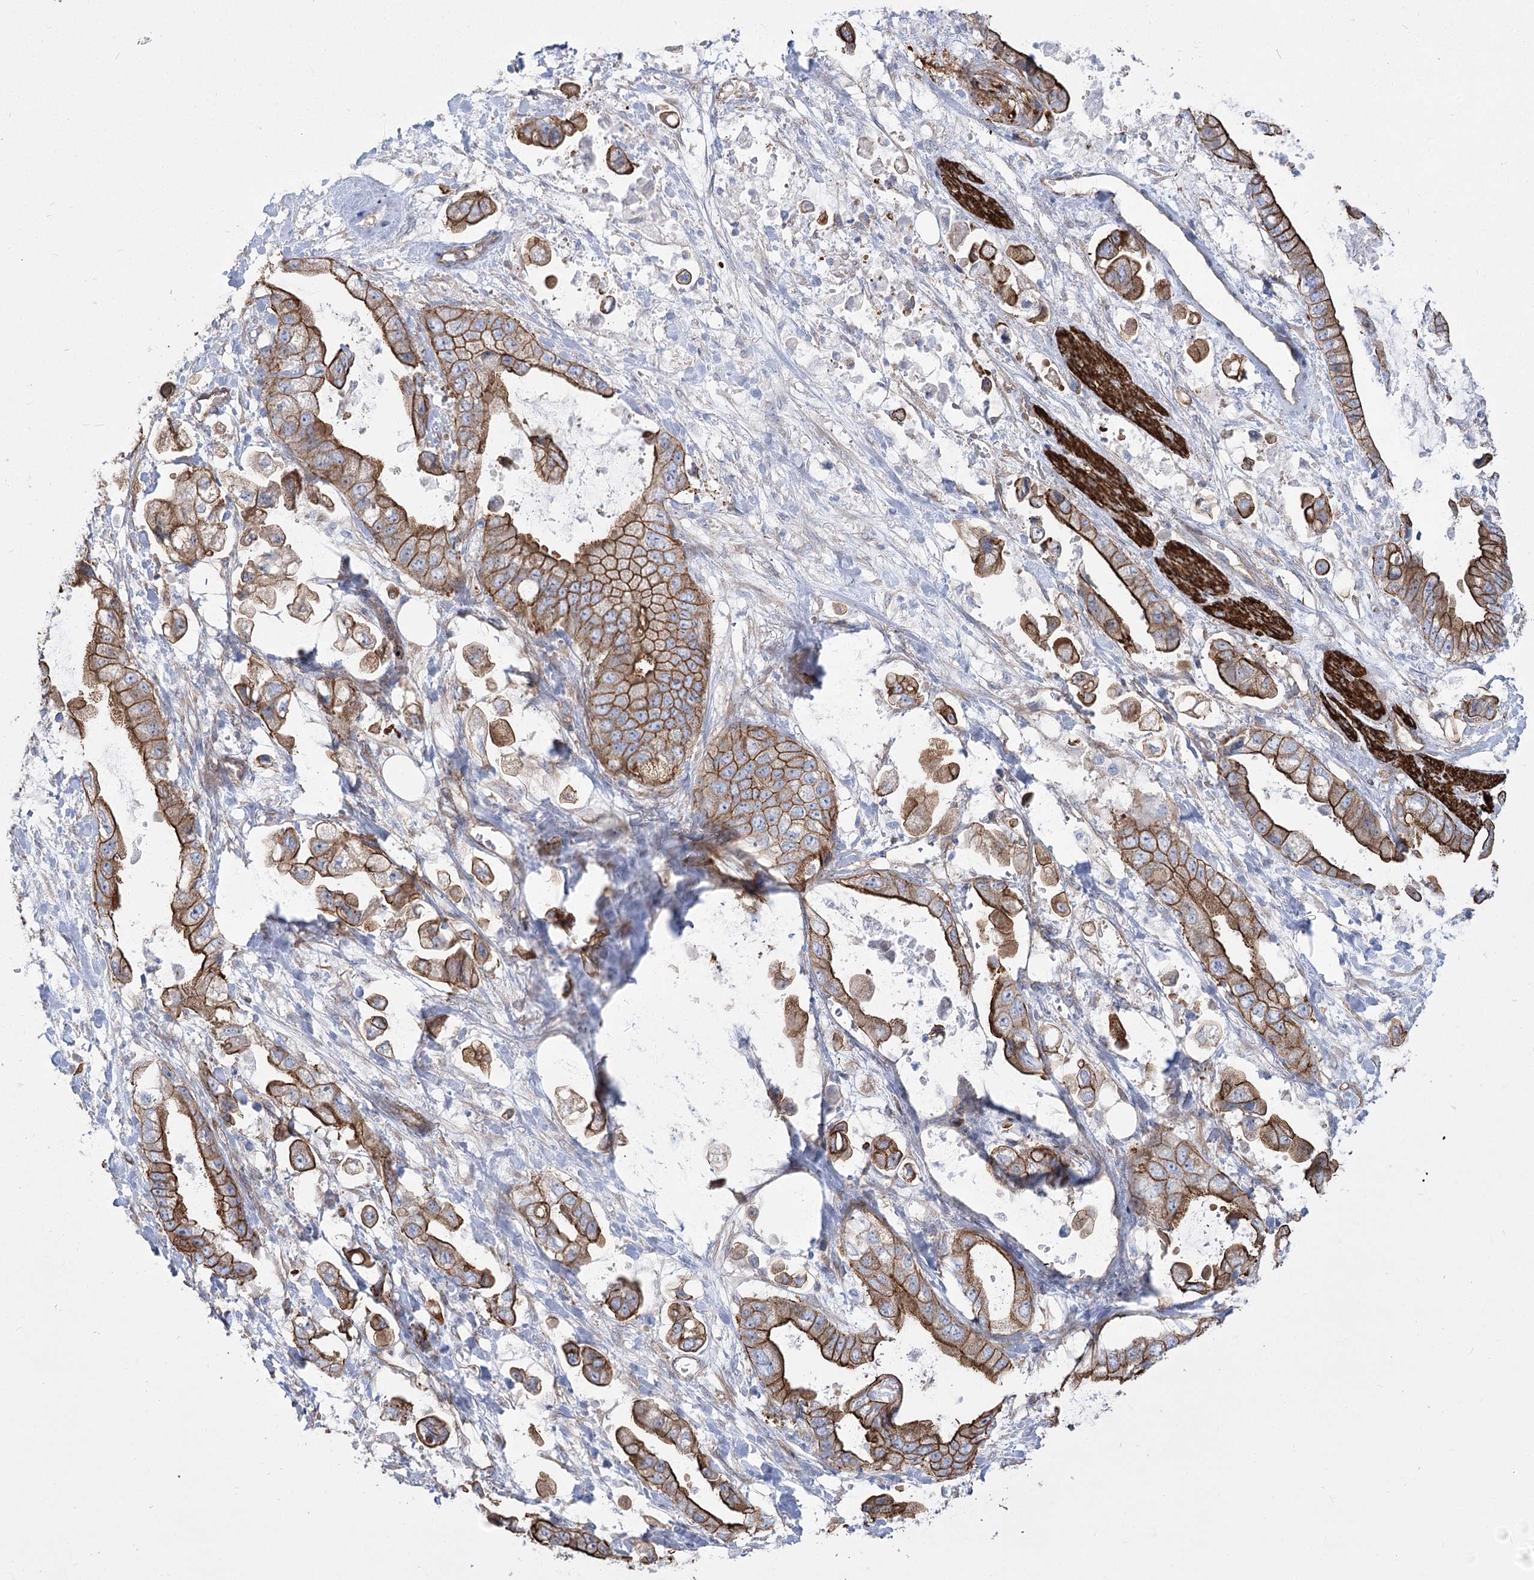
{"staining": {"intensity": "strong", "quantity": ">75%", "location": "cytoplasmic/membranous"}, "tissue": "stomach cancer", "cell_type": "Tumor cells", "image_type": "cancer", "snomed": [{"axis": "morphology", "description": "Adenocarcinoma, NOS"}, {"axis": "topography", "description": "Stomach"}], "caption": "Immunohistochemical staining of adenocarcinoma (stomach) exhibits strong cytoplasmic/membranous protein expression in about >75% of tumor cells. (DAB (3,3'-diaminobenzidine) IHC with brightfield microscopy, high magnification).", "gene": "PLEKHA5", "patient": {"sex": "male", "age": 62}}